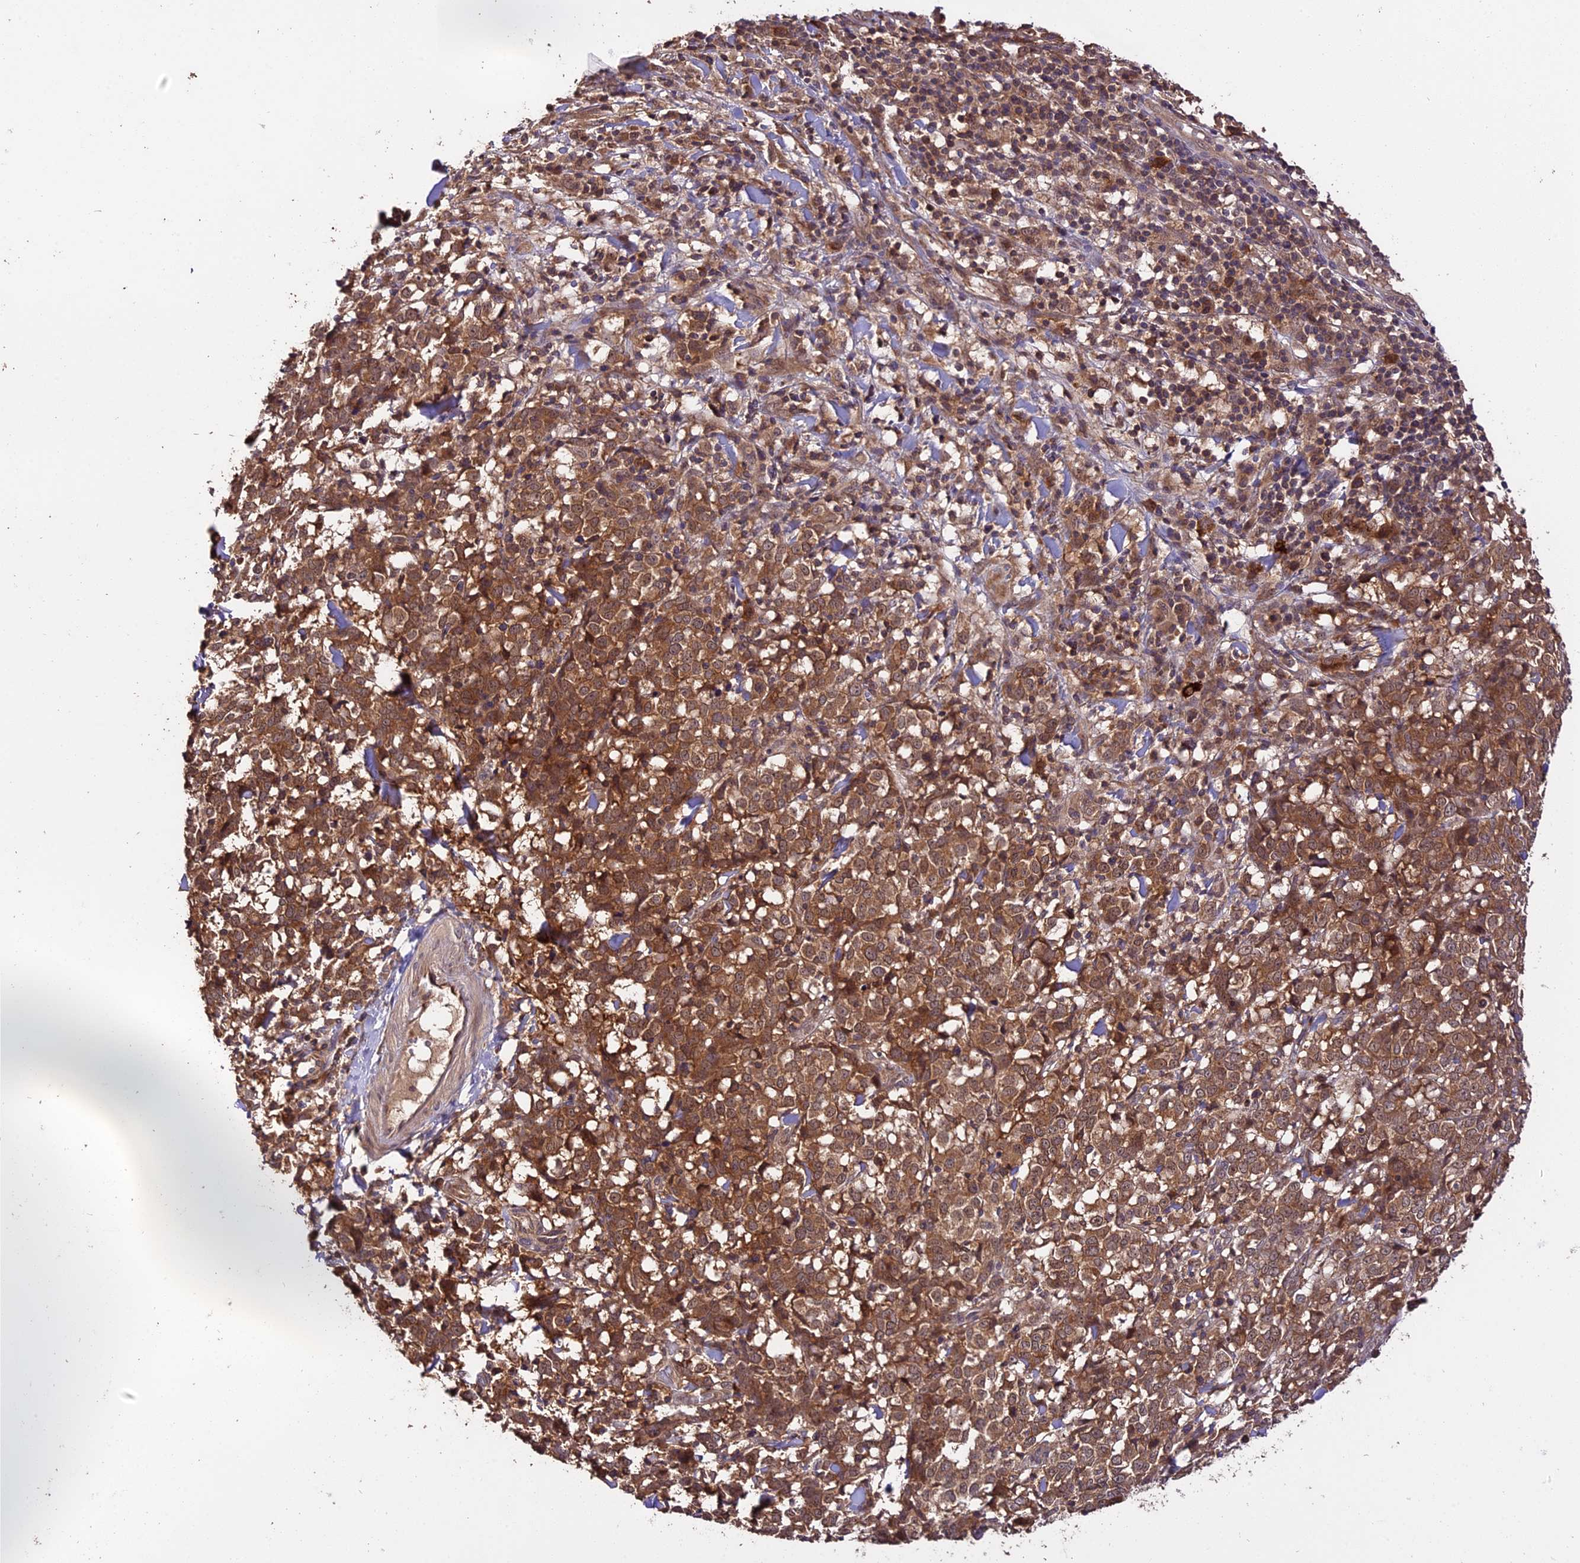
{"staining": {"intensity": "strong", "quantity": ">75%", "location": "cytoplasmic/membranous,nuclear"}, "tissue": "melanoma", "cell_type": "Tumor cells", "image_type": "cancer", "snomed": [{"axis": "morphology", "description": "Malignant melanoma, NOS"}, {"axis": "topography", "description": "Skin"}], "caption": "There is high levels of strong cytoplasmic/membranous and nuclear positivity in tumor cells of malignant melanoma, as demonstrated by immunohistochemical staining (brown color).", "gene": "TRMT1", "patient": {"sex": "female", "age": 72}}